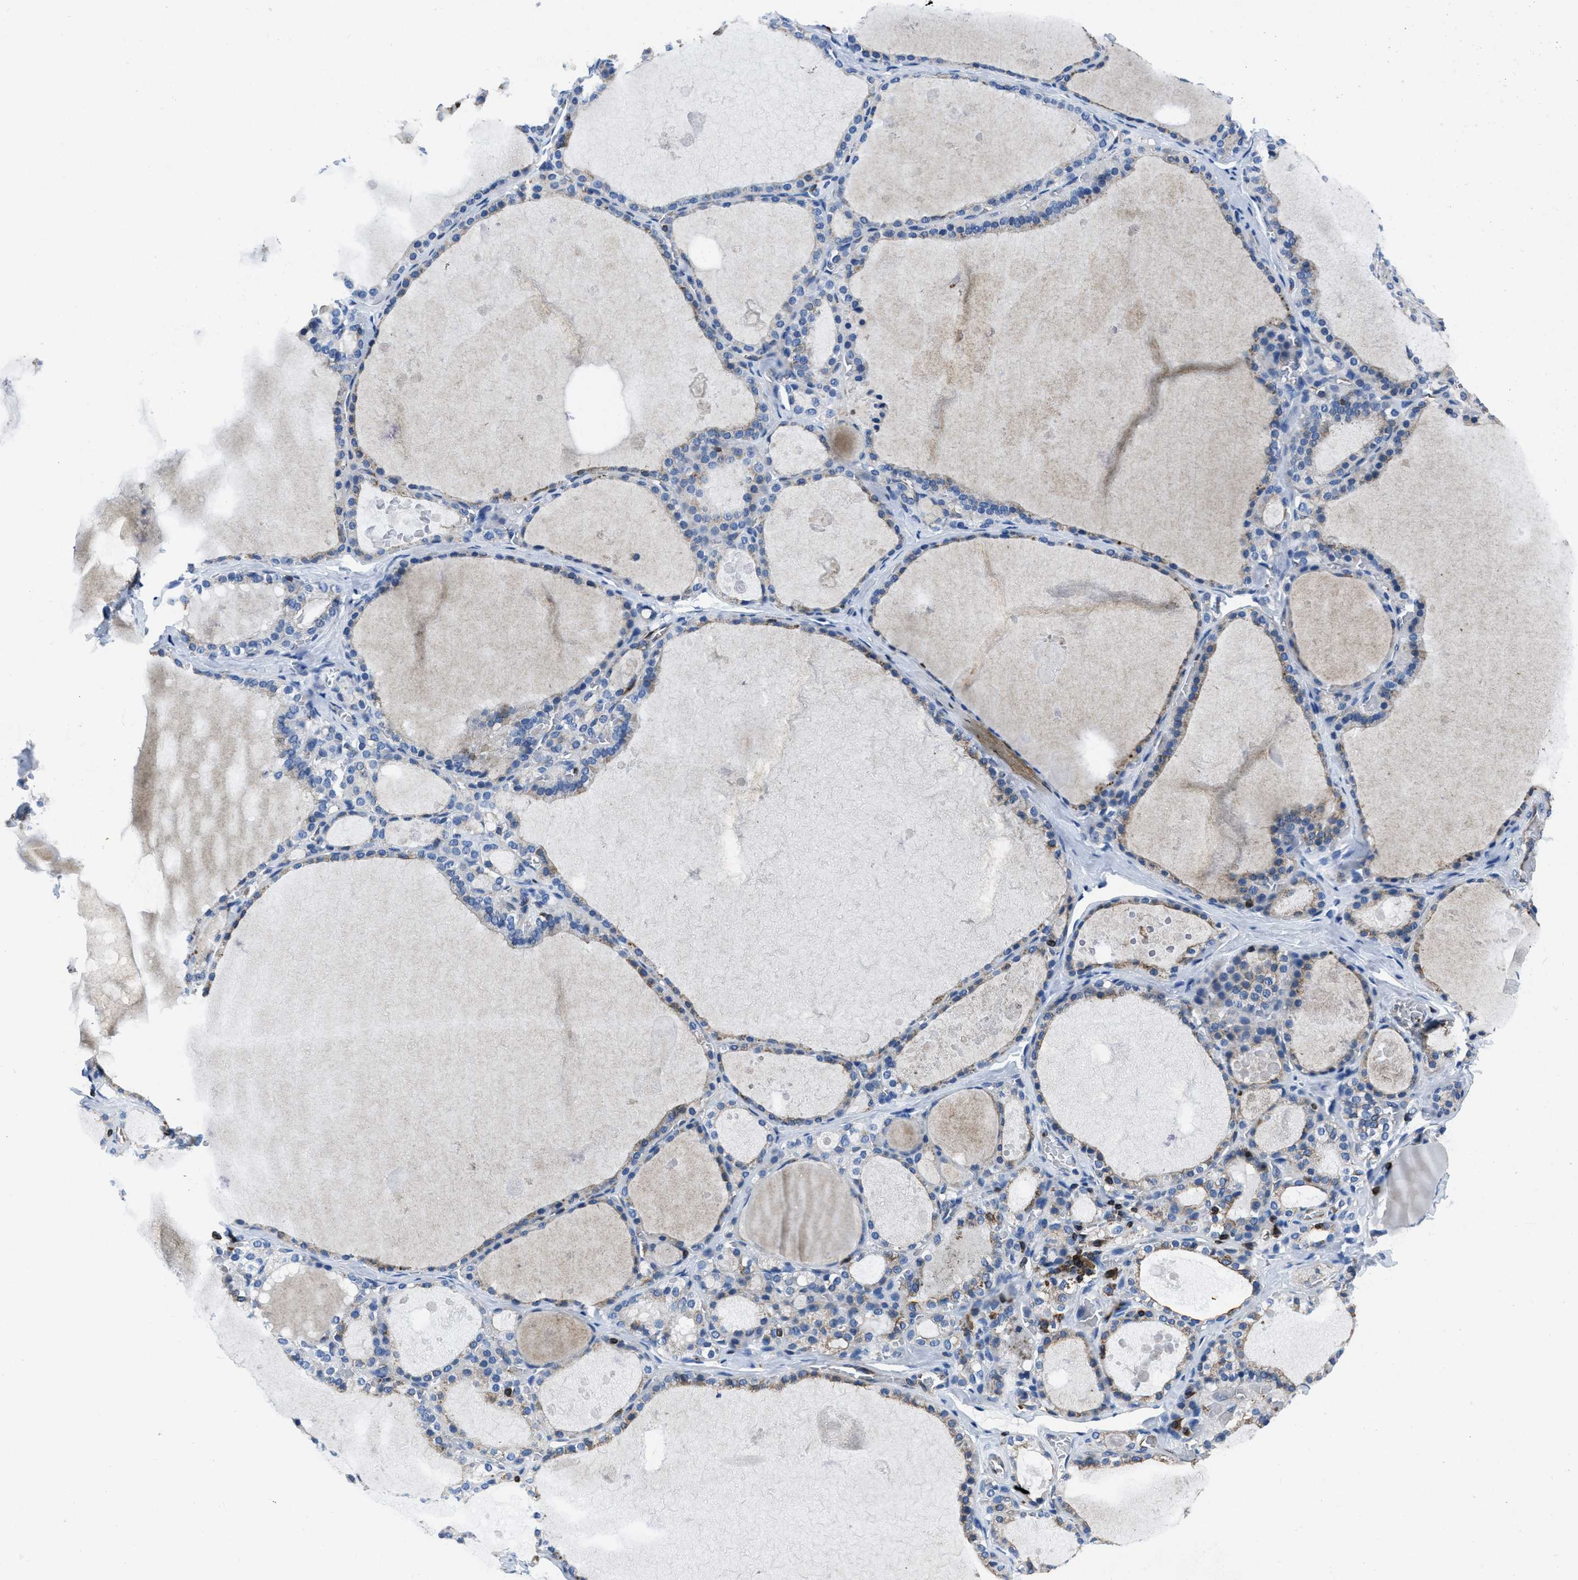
{"staining": {"intensity": "weak", "quantity": "25%-75%", "location": "cytoplasmic/membranous"}, "tissue": "thyroid gland", "cell_type": "Glandular cells", "image_type": "normal", "snomed": [{"axis": "morphology", "description": "Normal tissue, NOS"}, {"axis": "topography", "description": "Thyroid gland"}], "caption": "A brown stain shows weak cytoplasmic/membranous positivity of a protein in glandular cells of normal thyroid gland. (DAB (3,3'-diaminobenzidine) IHC with brightfield microscopy, high magnification).", "gene": "ITGA3", "patient": {"sex": "male", "age": 56}}